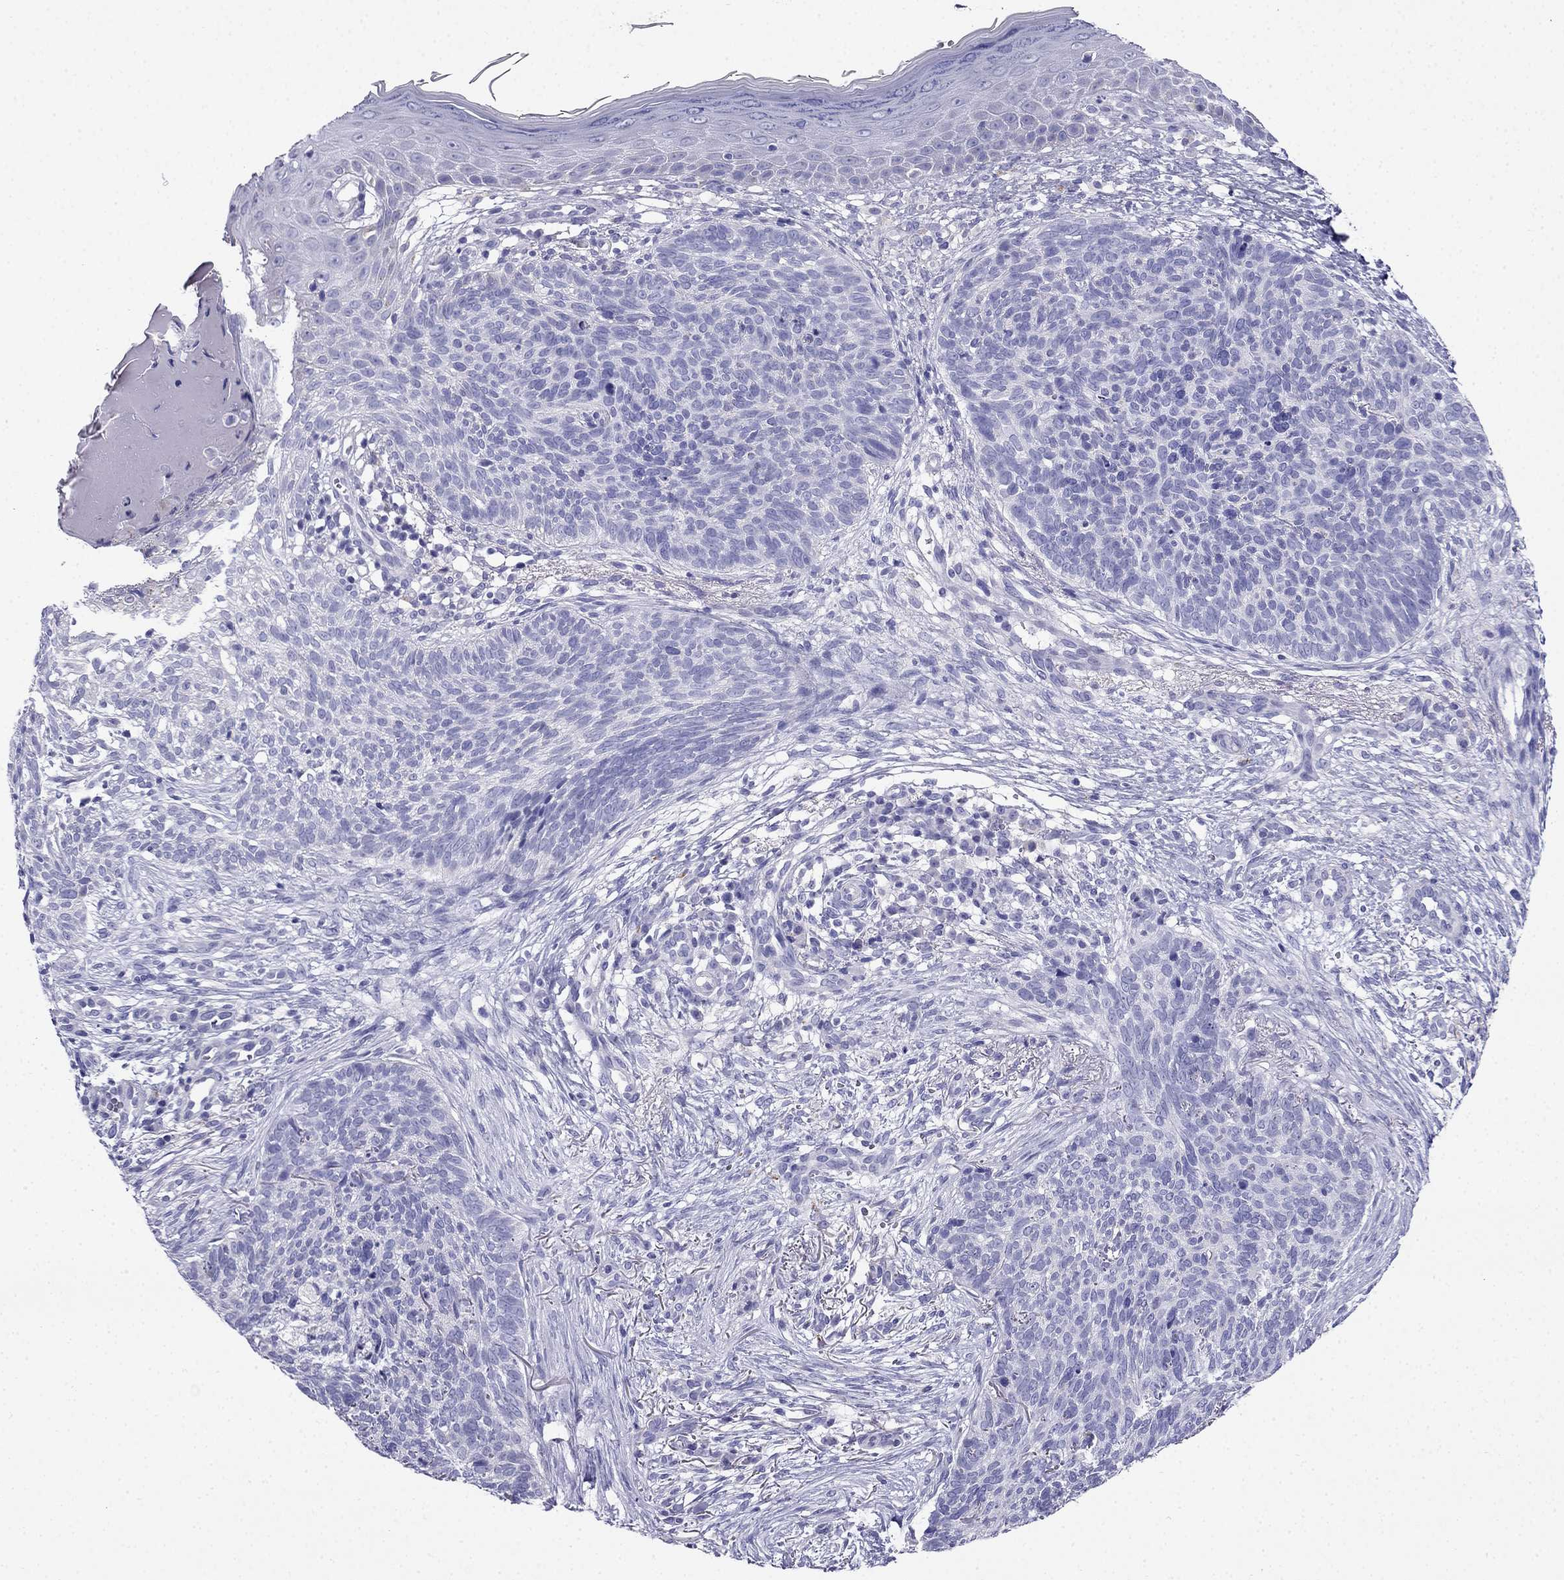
{"staining": {"intensity": "negative", "quantity": "none", "location": "none"}, "tissue": "skin cancer", "cell_type": "Tumor cells", "image_type": "cancer", "snomed": [{"axis": "morphology", "description": "Basal cell carcinoma"}, {"axis": "topography", "description": "Skin"}], "caption": "An image of skin cancer stained for a protein reveals no brown staining in tumor cells.", "gene": "PTH", "patient": {"sex": "male", "age": 64}}